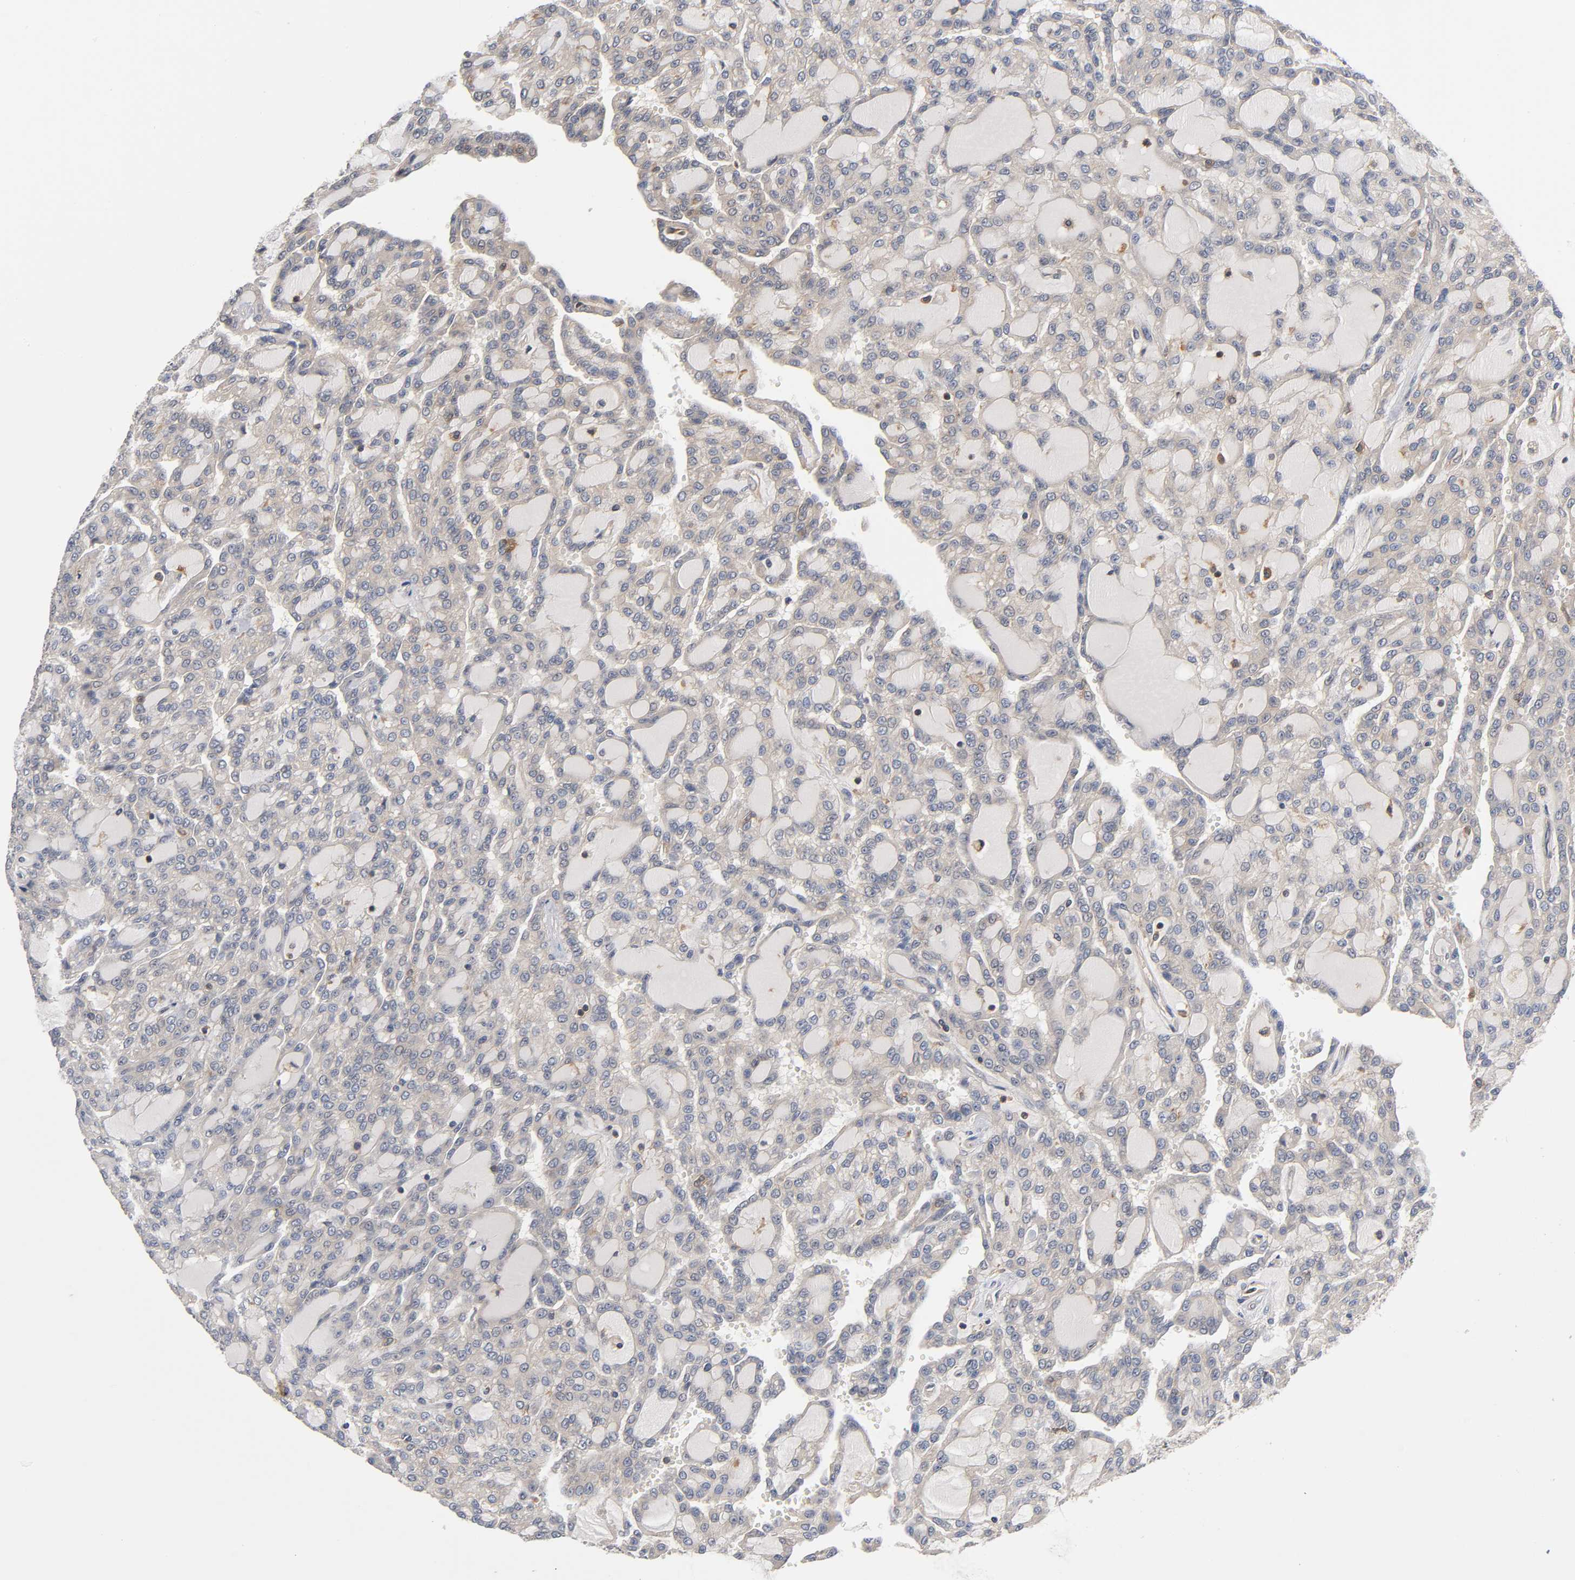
{"staining": {"intensity": "weak", "quantity": "25%-75%", "location": "cytoplasmic/membranous,nuclear"}, "tissue": "renal cancer", "cell_type": "Tumor cells", "image_type": "cancer", "snomed": [{"axis": "morphology", "description": "Adenocarcinoma, NOS"}, {"axis": "topography", "description": "Kidney"}], "caption": "IHC of renal adenocarcinoma demonstrates low levels of weak cytoplasmic/membranous and nuclear staining in about 25%-75% of tumor cells. (DAB (3,3'-diaminobenzidine) = brown stain, brightfield microscopy at high magnification).", "gene": "ACTR2", "patient": {"sex": "male", "age": 63}}